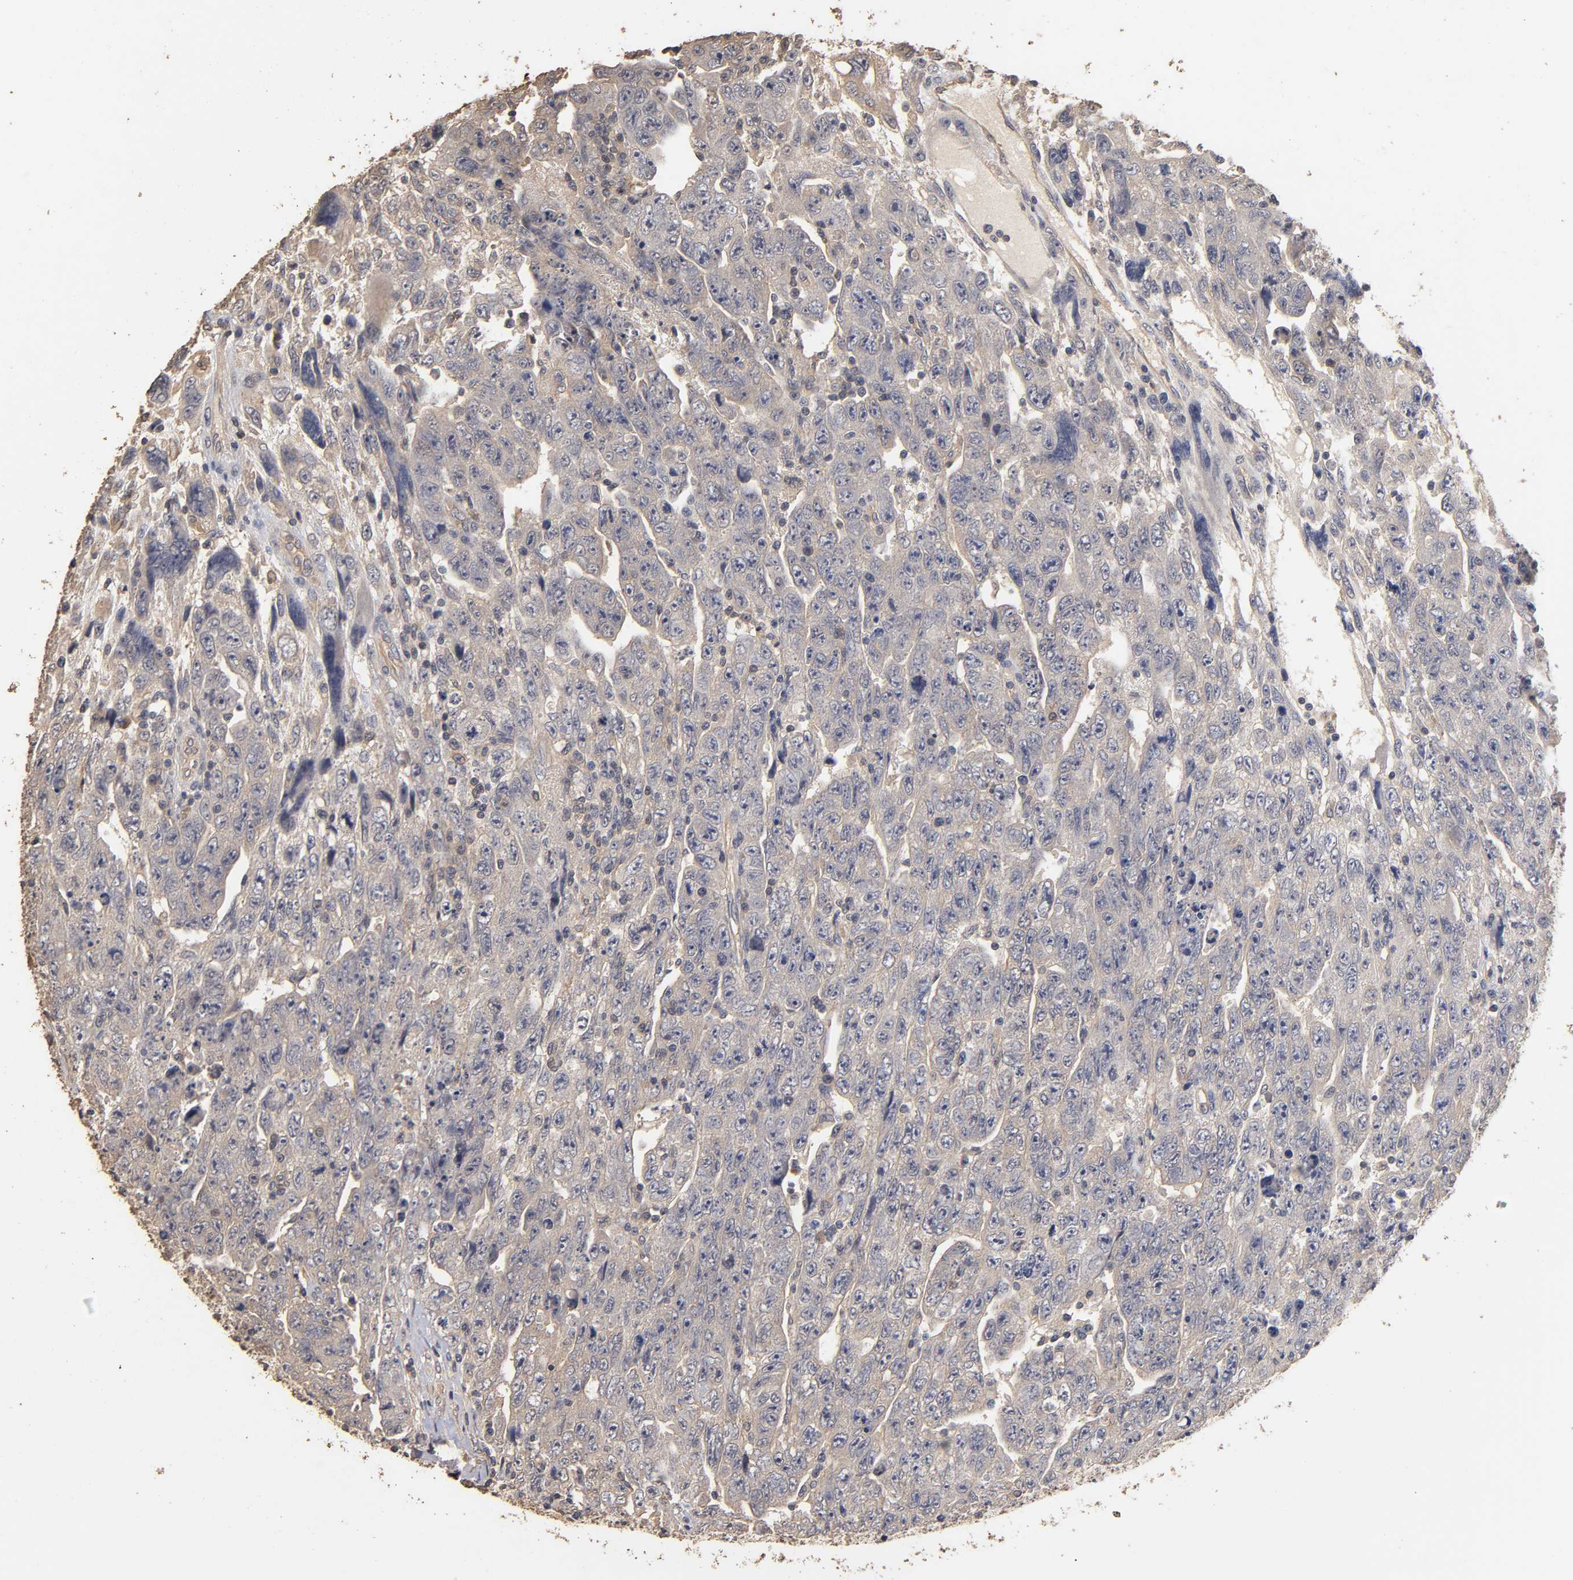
{"staining": {"intensity": "weak", "quantity": "<25%", "location": "cytoplasmic/membranous"}, "tissue": "testis cancer", "cell_type": "Tumor cells", "image_type": "cancer", "snomed": [{"axis": "morphology", "description": "Carcinoma, Embryonal, NOS"}, {"axis": "topography", "description": "Testis"}], "caption": "Immunohistochemical staining of testis embryonal carcinoma displays no significant staining in tumor cells.", "gene": "VSIG4", "patient": {"sex": "male", "age": 28}}